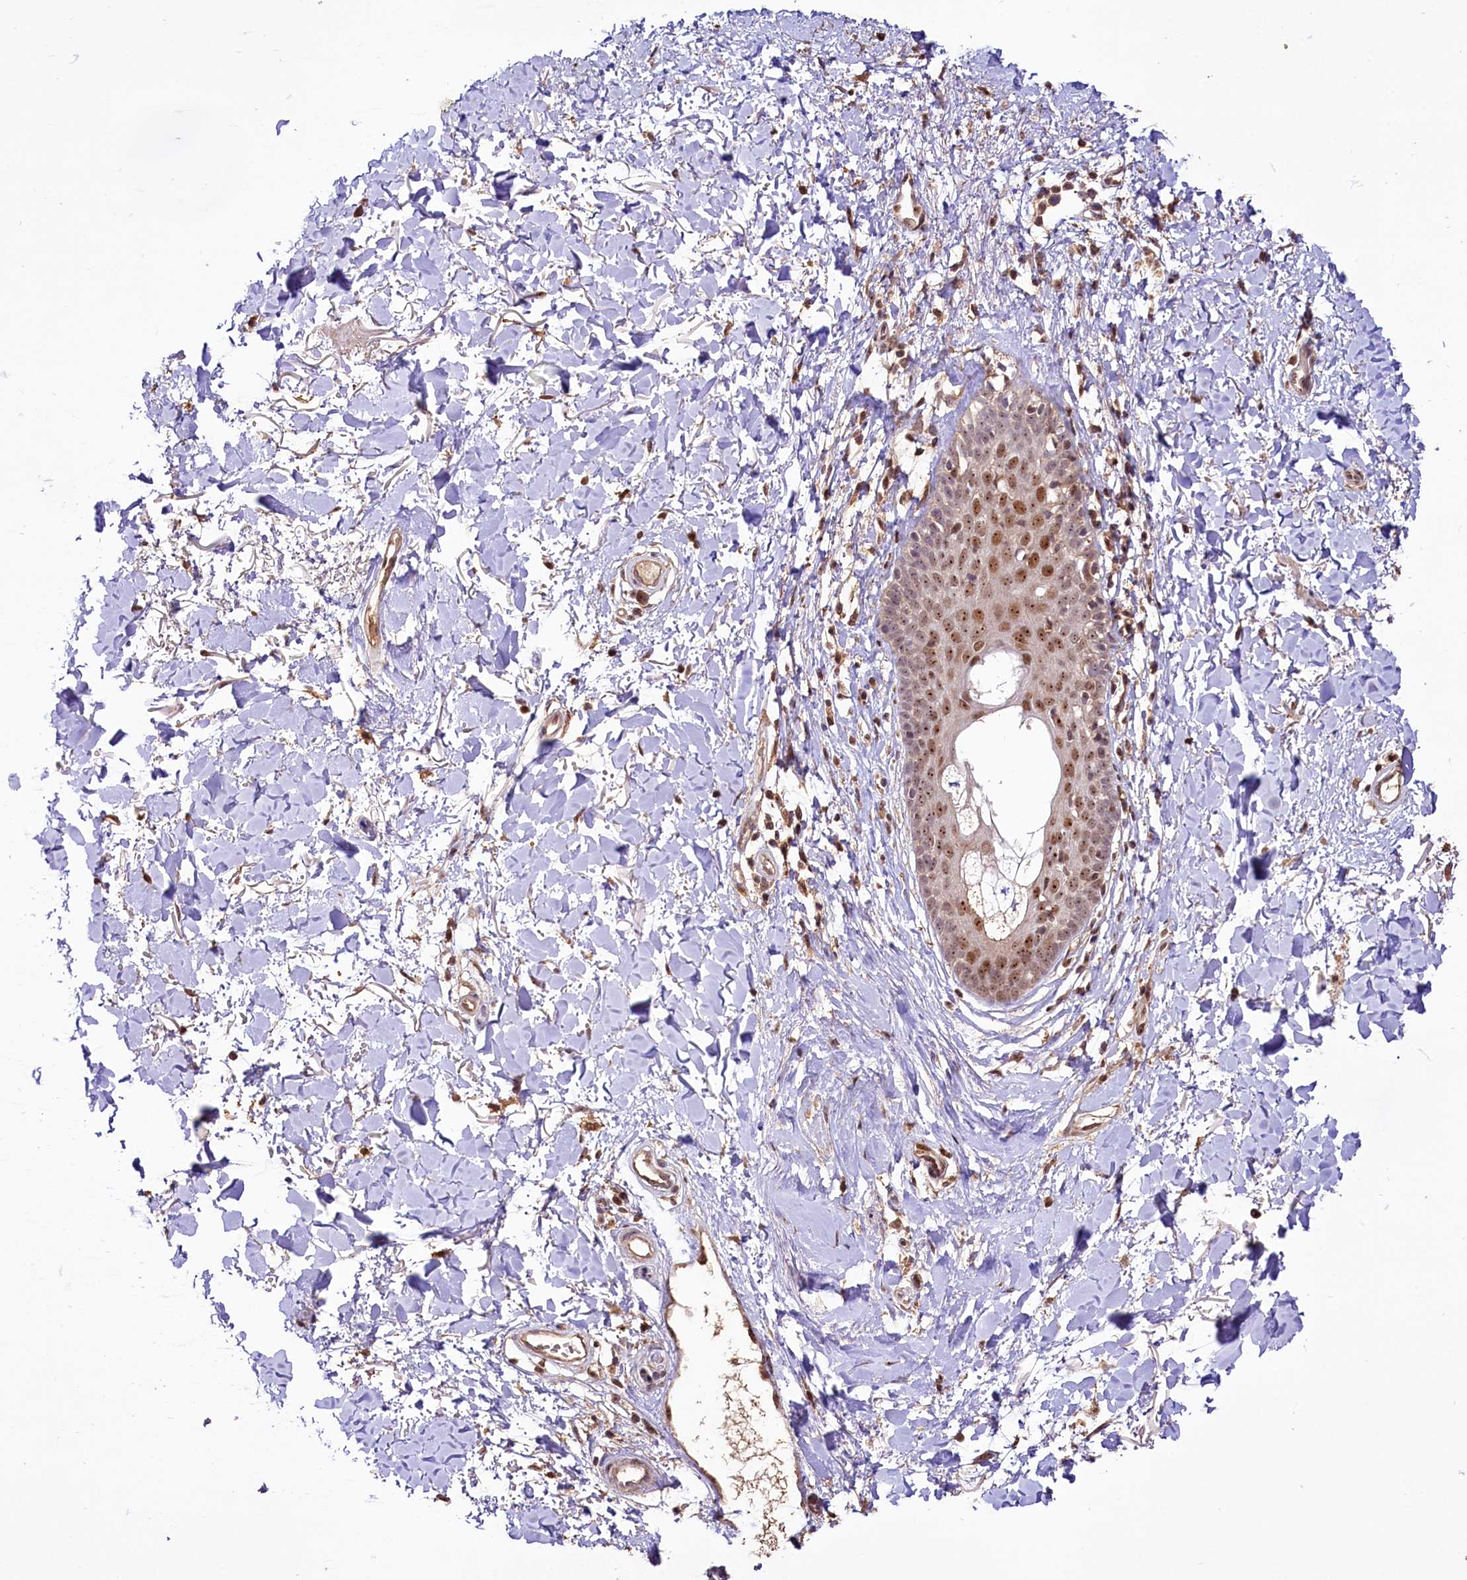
{"staining": {"intensity": "moderate", "quantity": ">75%", "location": "cytoplasmic/membranous,nuclear"}, "tissue": "skin", "cell_type": "Fibroblasts", "image_type": "normal", "snomed": [{"axis": "morphology", "description": "Normal tissue, NOS"}, {"axis": "topography", "description": "Skin"}], "caption": "IHC (DAB) staining of unremarkable human skin displays moderate cytoplasmic/membranous,nuclear protein expression in approximately >75% of fibroblasts.", "gene": "RRP8", "patient": {"sex": "female", "age": 58}}